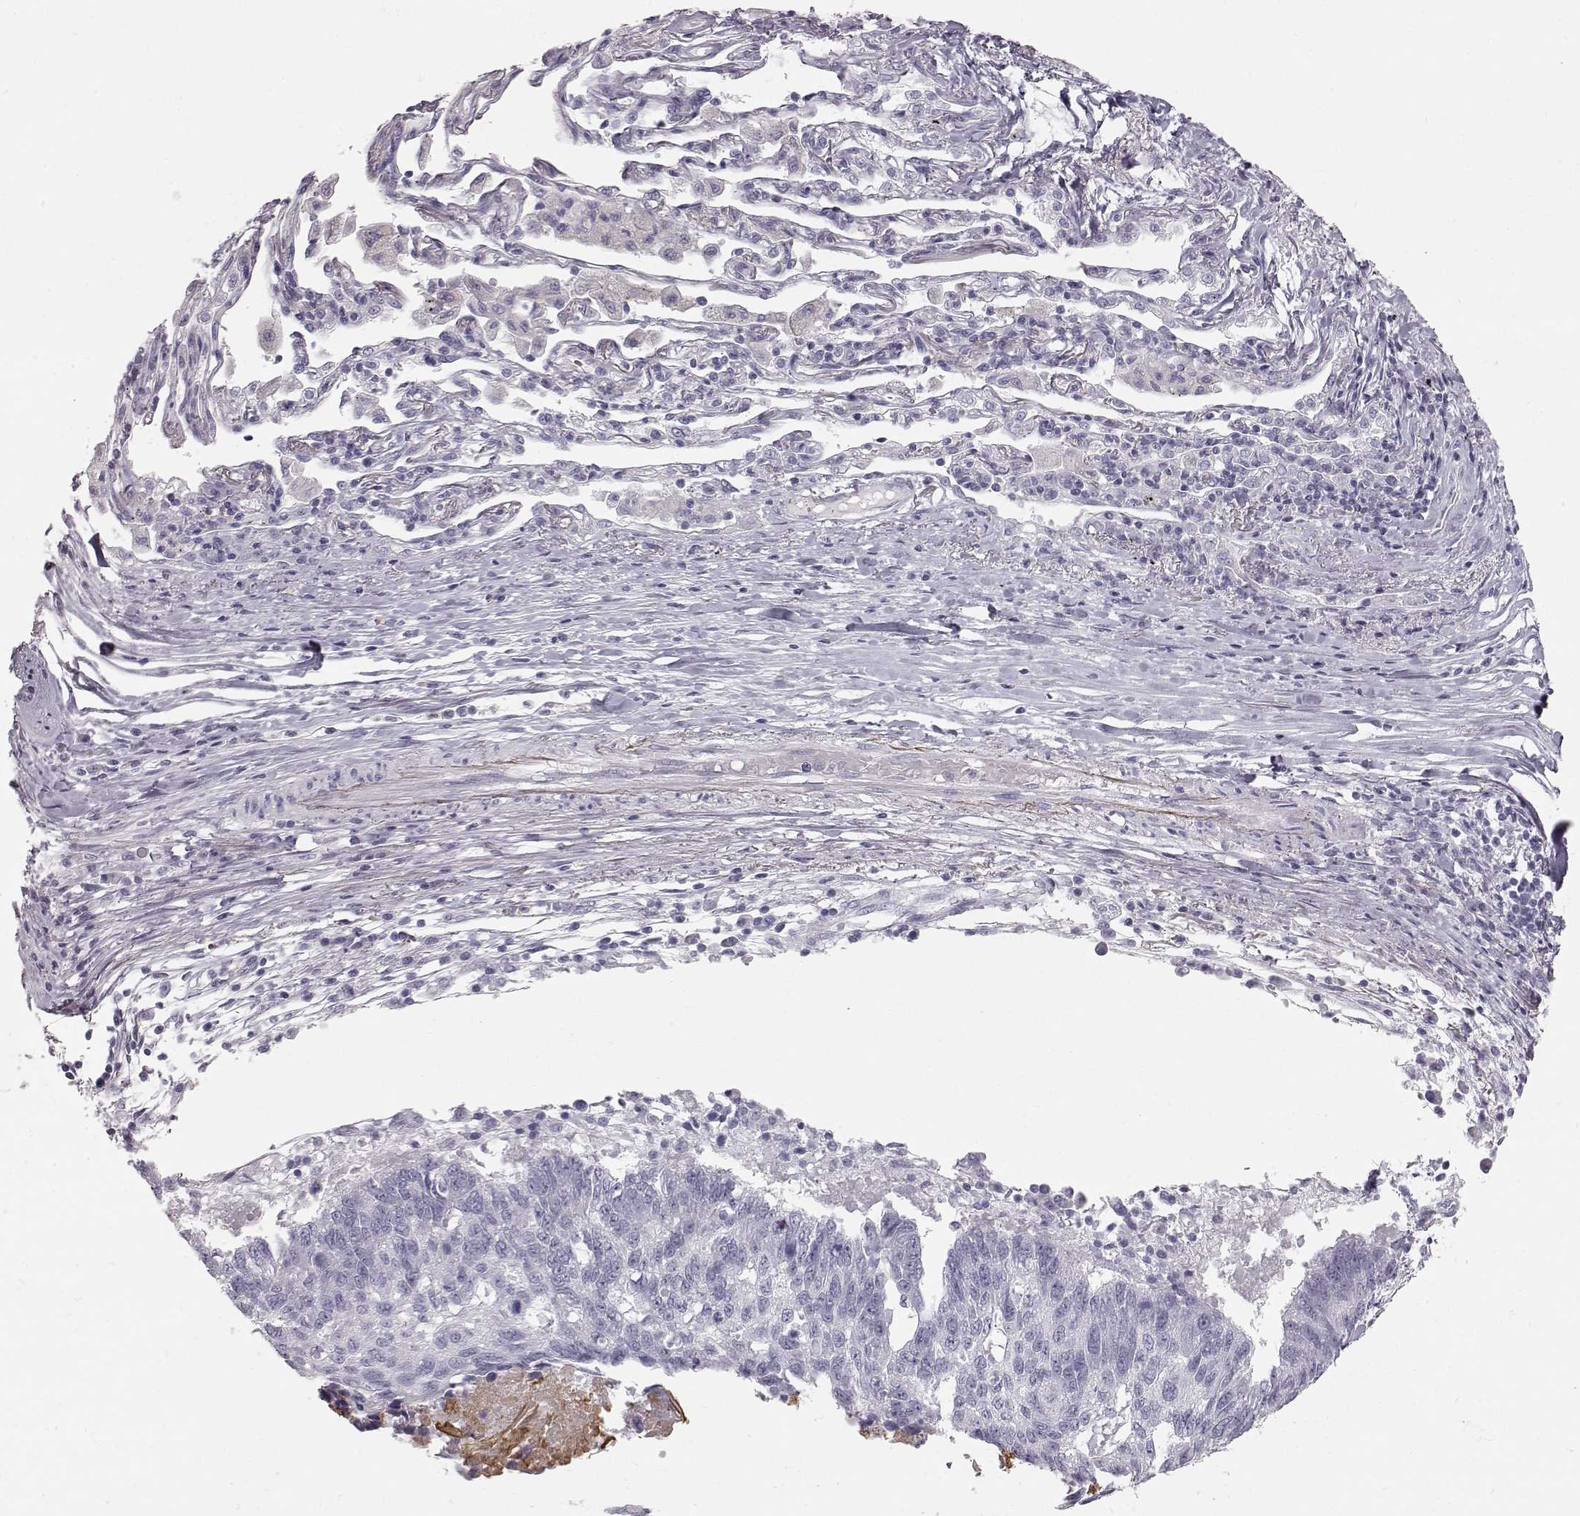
{"staining": {"intensity": "negative", "quantity": "none", "location": "none"}, "tissue": "lung cancer", "cell_type": "Tumor cells", "image_type": "cancer", "snomed": [{"axis": "morphology", "description": "Squamous cell carcinoma, NOS"}, {"axis": "topography", "description": "Lung"}], "caption": "Image shows no significant protein positivity in tumor cells of lung cancer.", "gene": "KRTAP16-1", "patient": {"sex": "male", "age": 73}}